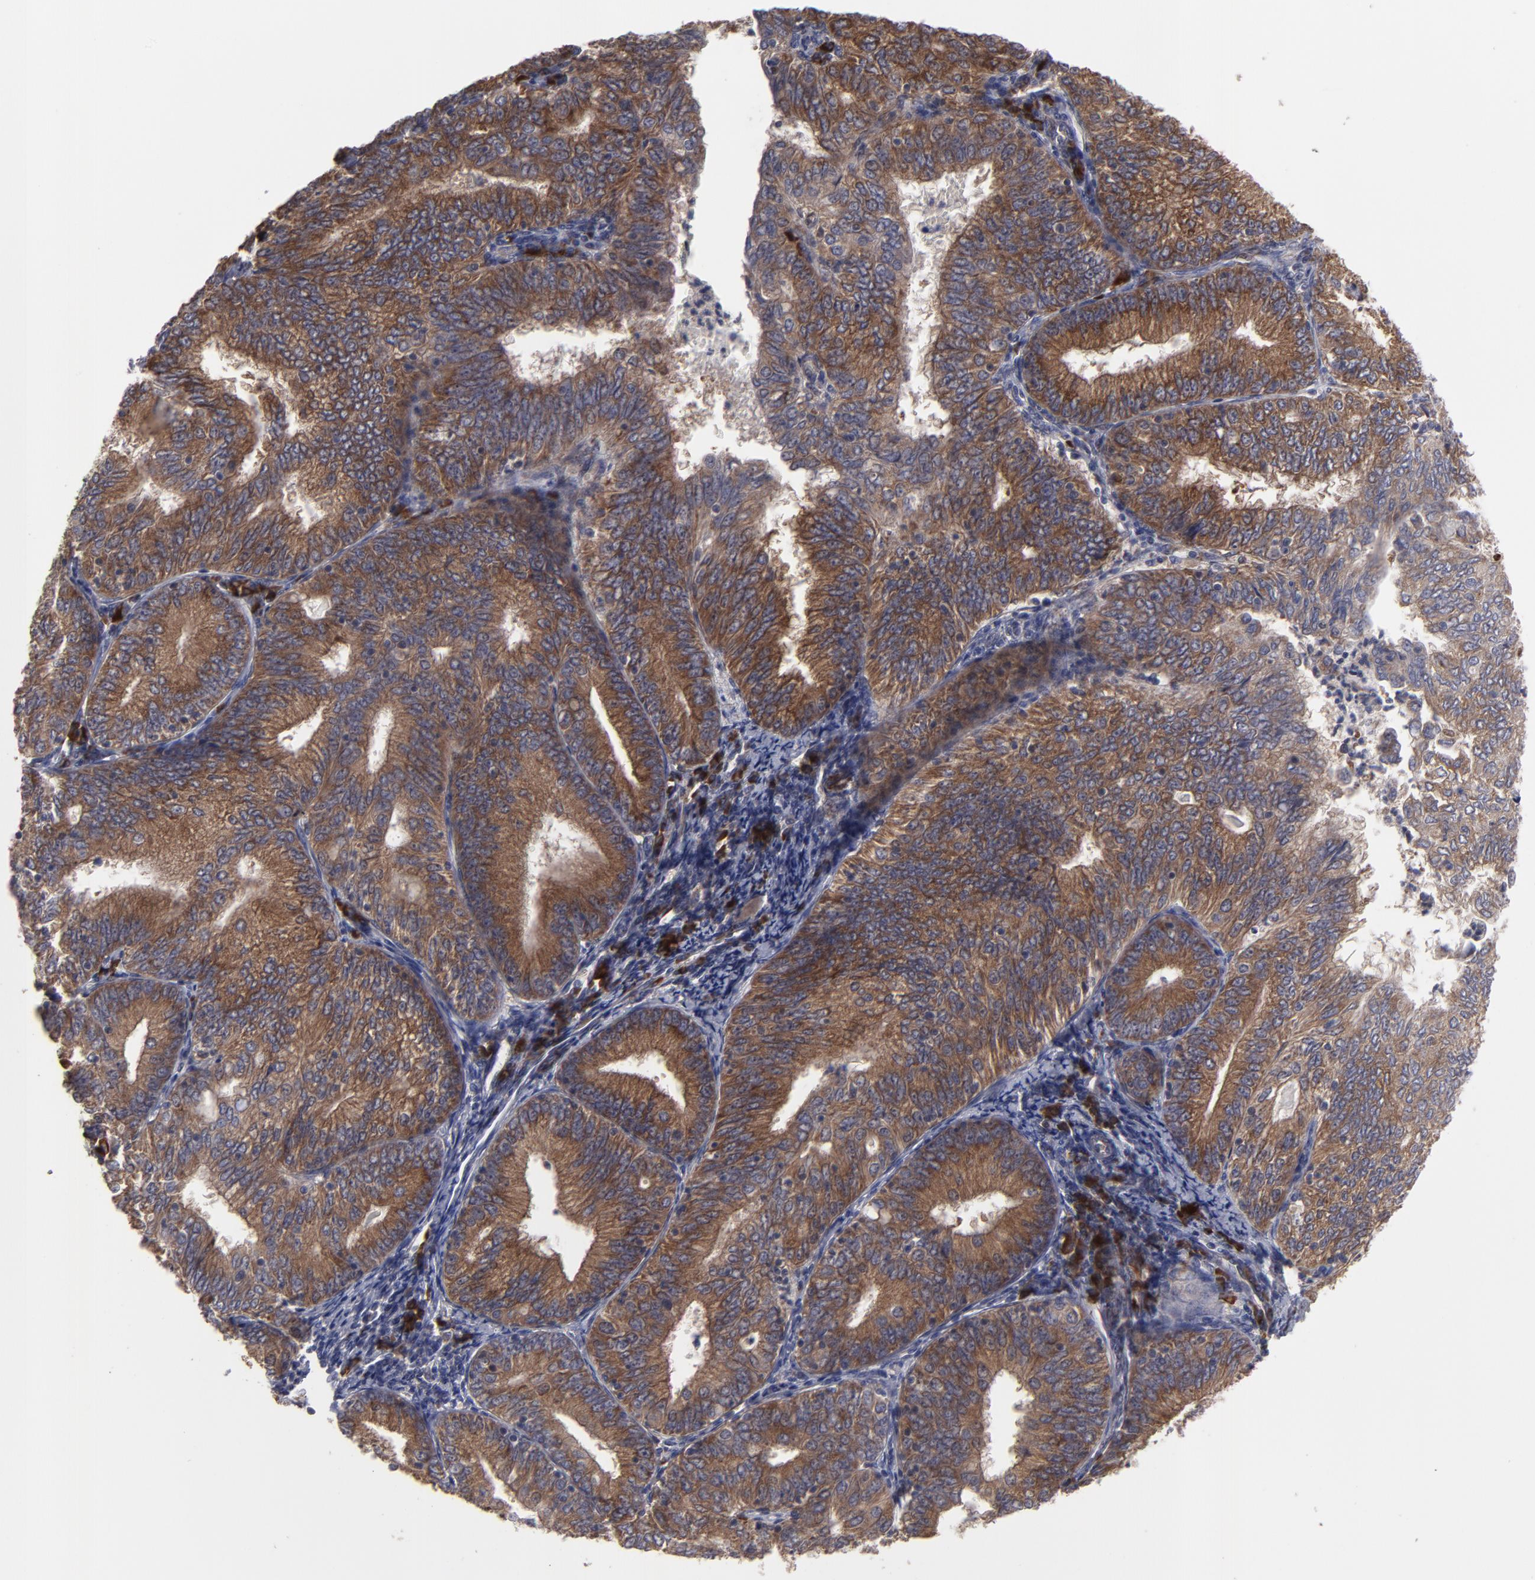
{"staining": {"intensity": "moderate", "quantity": ">75%", "location": "cytoplasmic/membranous"}, "tissue": "endometrial cancer", "cell_type": "Tumor cells", "image_type": "cancer", "snomed": [{"axis": "morphology", "description": "Adenocarcinoma, NOS"}, {"axis": "topography", "description": "Endometrium"}], "caption": "Immunohistochemical staining of human endometrial cancer exhibits medium levels of moderate cytoplasmic/membranous protein staining in approximately >75% of tumor cells.", "gene": "SND1", "patient": {"sex": "female", "age": 69}}